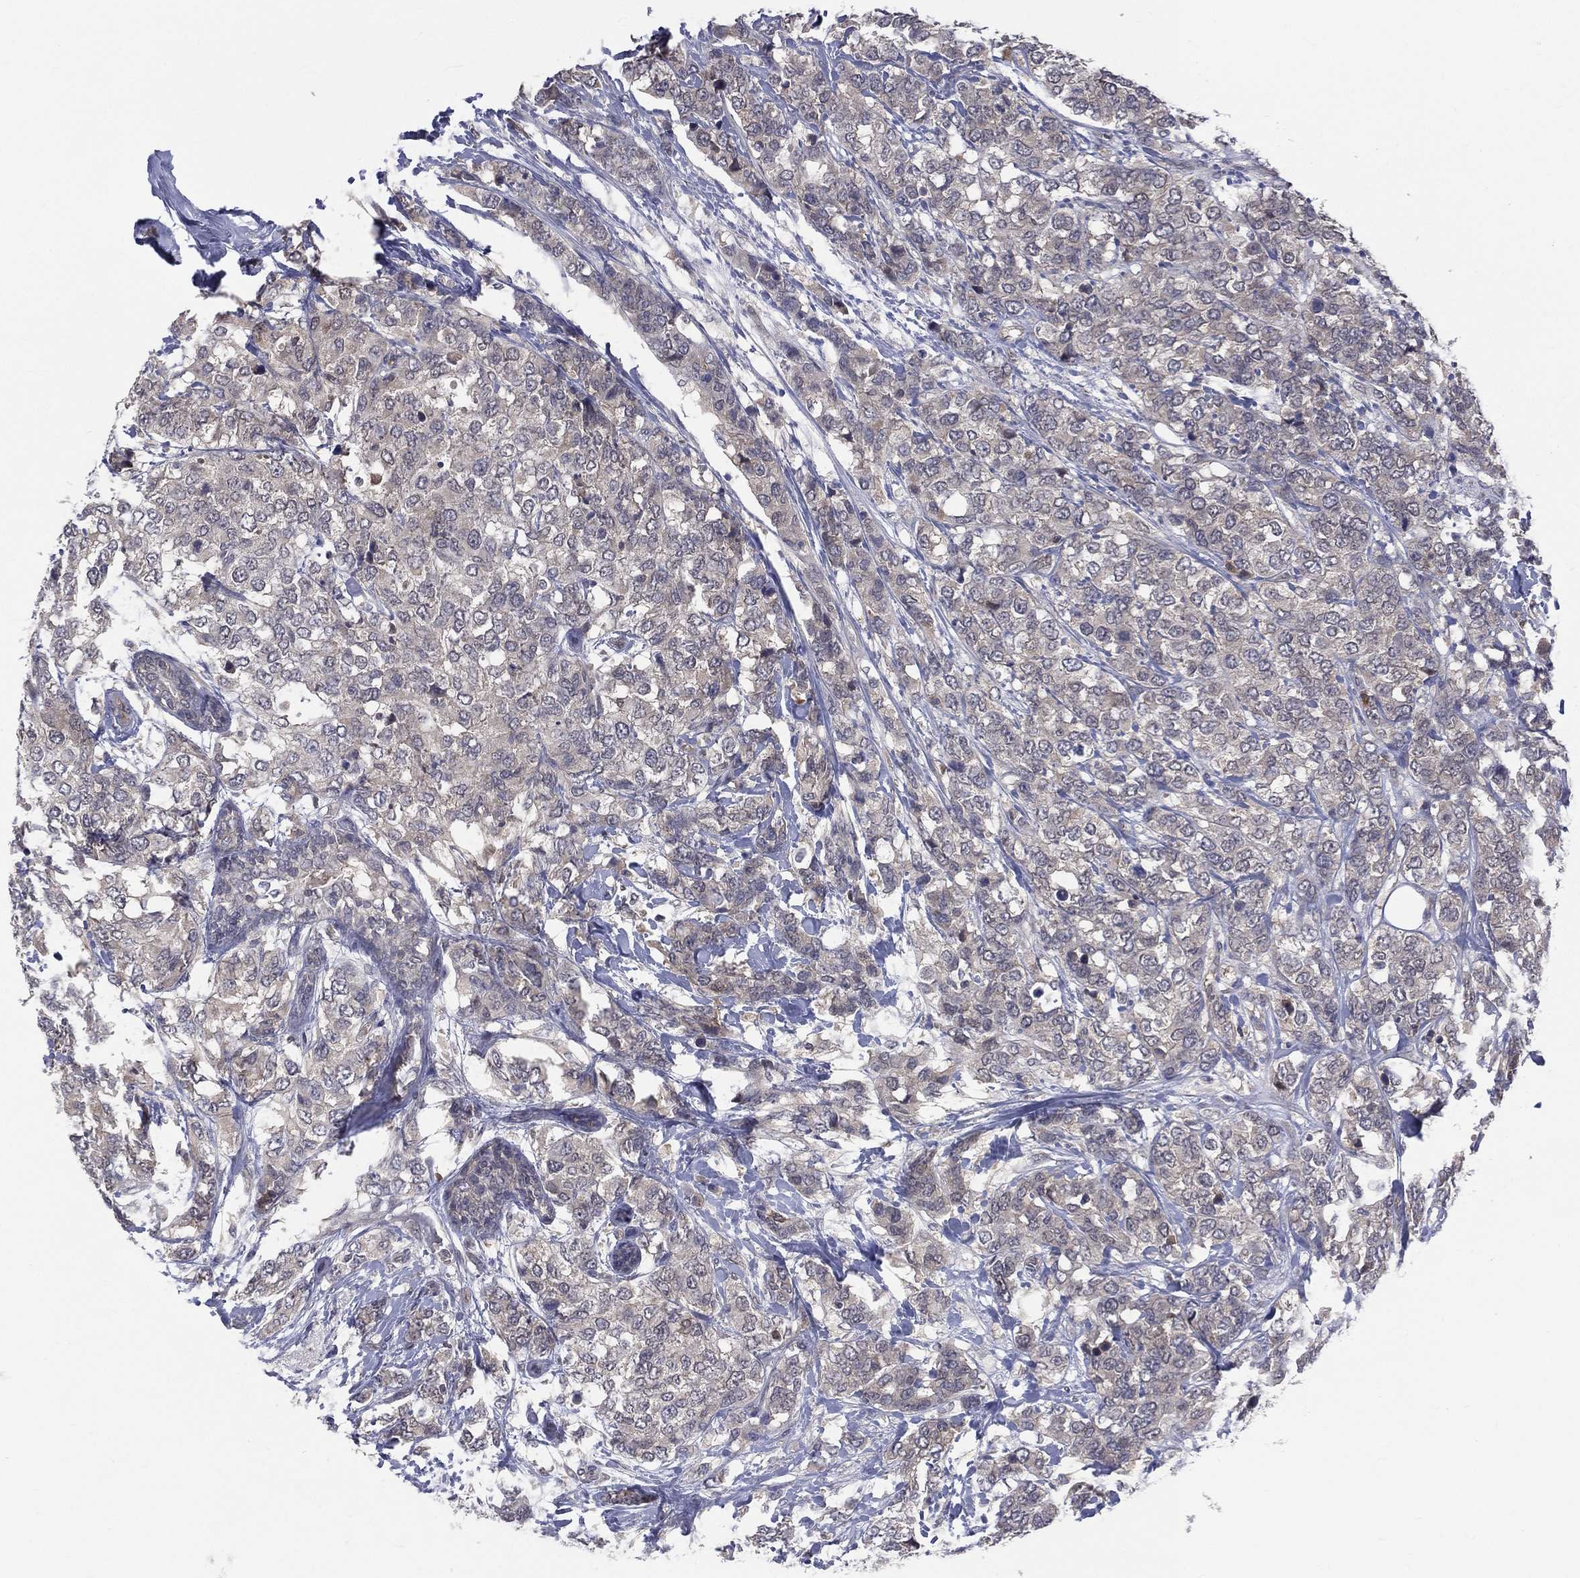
{"staining": {"intensity": "negative", "quantity": "none", "location": "none"}, "tissue": "breast cancer", "cell_type": "Tumor cells", "image_type": "cancer", "snomed": [{"axis": "morphology", "description": "Lobular carcinoma"}, {"axis": "topography", "description": "Breast"}], "caption": "High magnification brightfield microscopy of lobular carcinoma (breast) stained with DAB (brown) and counterstained with hematoxylin (blue): tumor cells show no significant positivity.", "gene": "DLG4", "patient": {"sex": "female", "age": 59}}